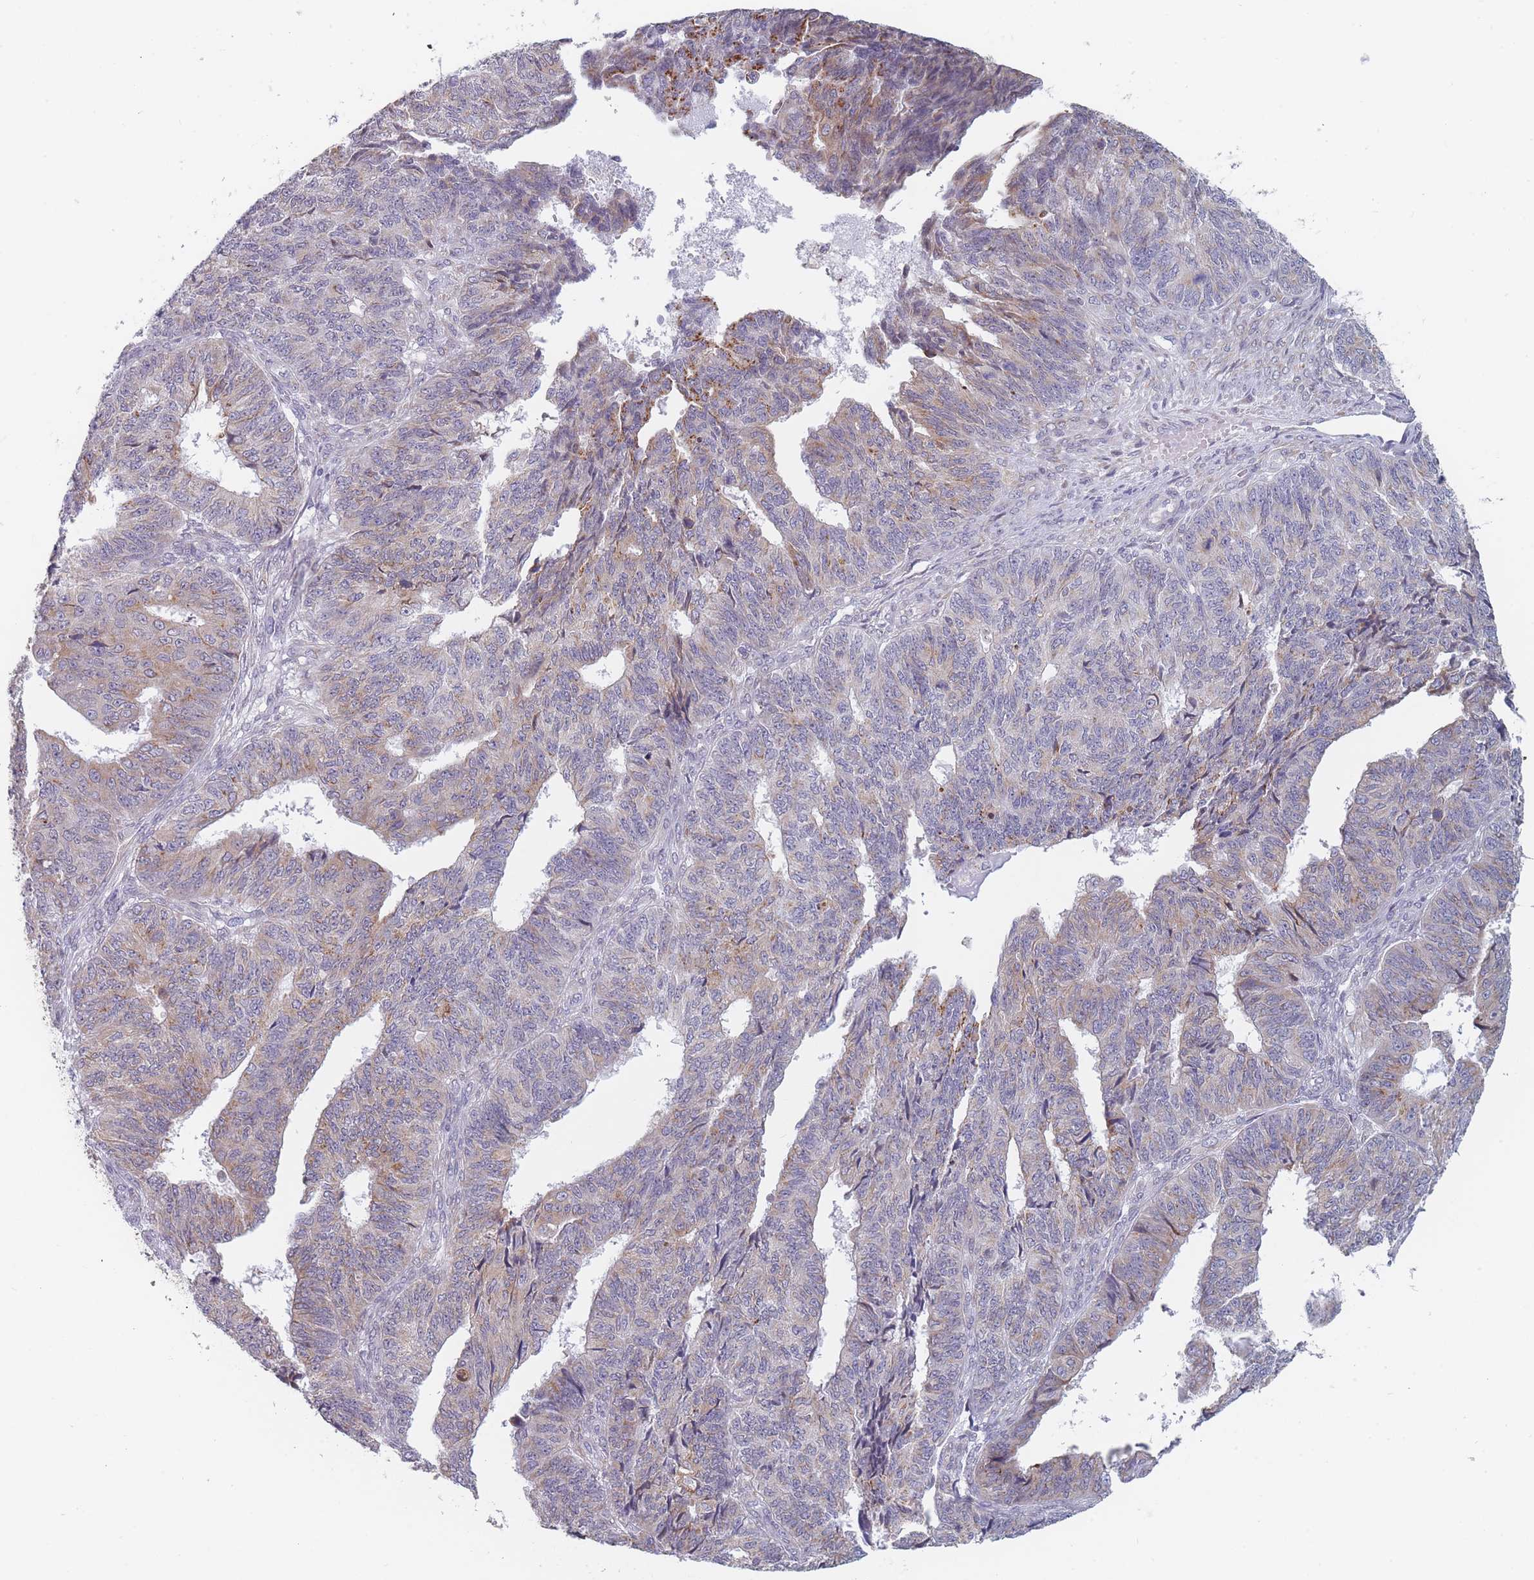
{"staining": {"intensity": "moderate", "quantity": "25%-75%", "location": "cytoplasmic/membranous"}, "tissue": "endometrial cancer", "cell_type": "Tumor cells", "image_type": "cancer", "snomed": [{"axis": "morphology", "description": "Adenocarcinoma, NOS"}, {"axis": "topography", "description": "Endometrium"}], "caption": "Approximately 25%-75% of tumor cells in adenocarcinoma (endometrial) show moderate cytoplasmic/membranous protein positivity as visualized by brown immunohistochemical staining.", "gene": "TMED10", "patient": {"sex": "female", "age": 32}}